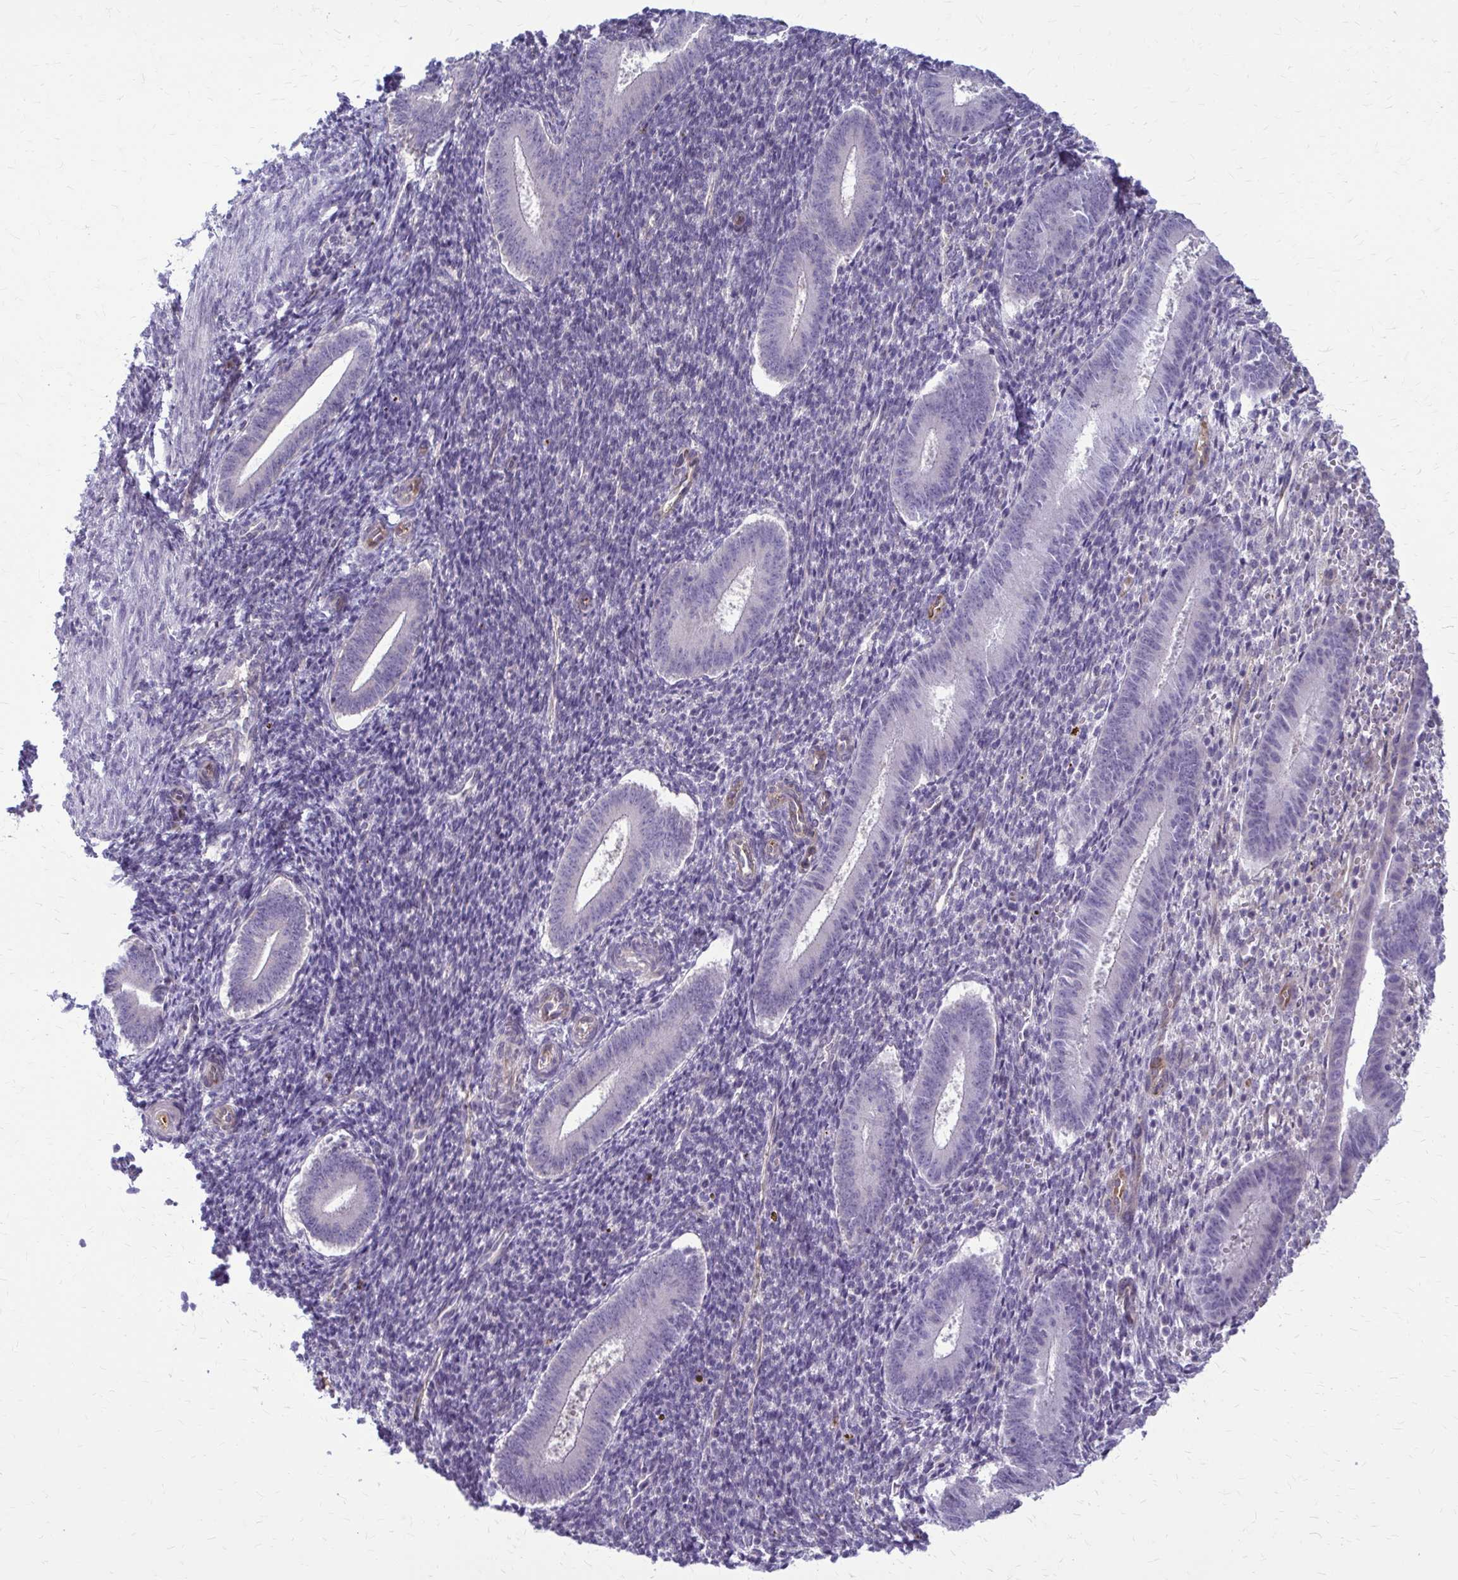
{"staining": {"intensity": "negative", "quantity": "none", "location": "none"}, "tissue": "endometrium", "cell_type": "Cells in endometrial stroma", "image_type": "normal", "snomed": [{"axis": "morphology", "description": "Normal tissue, NOS"}, {"axis": "topography", "description": "Endometrium"}], "caption": "IHC of benign human endometrium demonstrates no staining in cells in endometrial stroma. (DAB immunohistochemistry (IHC) visualized using brightfield microscopy, high magnification).", "gene": "DEPP1", "patient": {"sex": "female", "age": 25}}